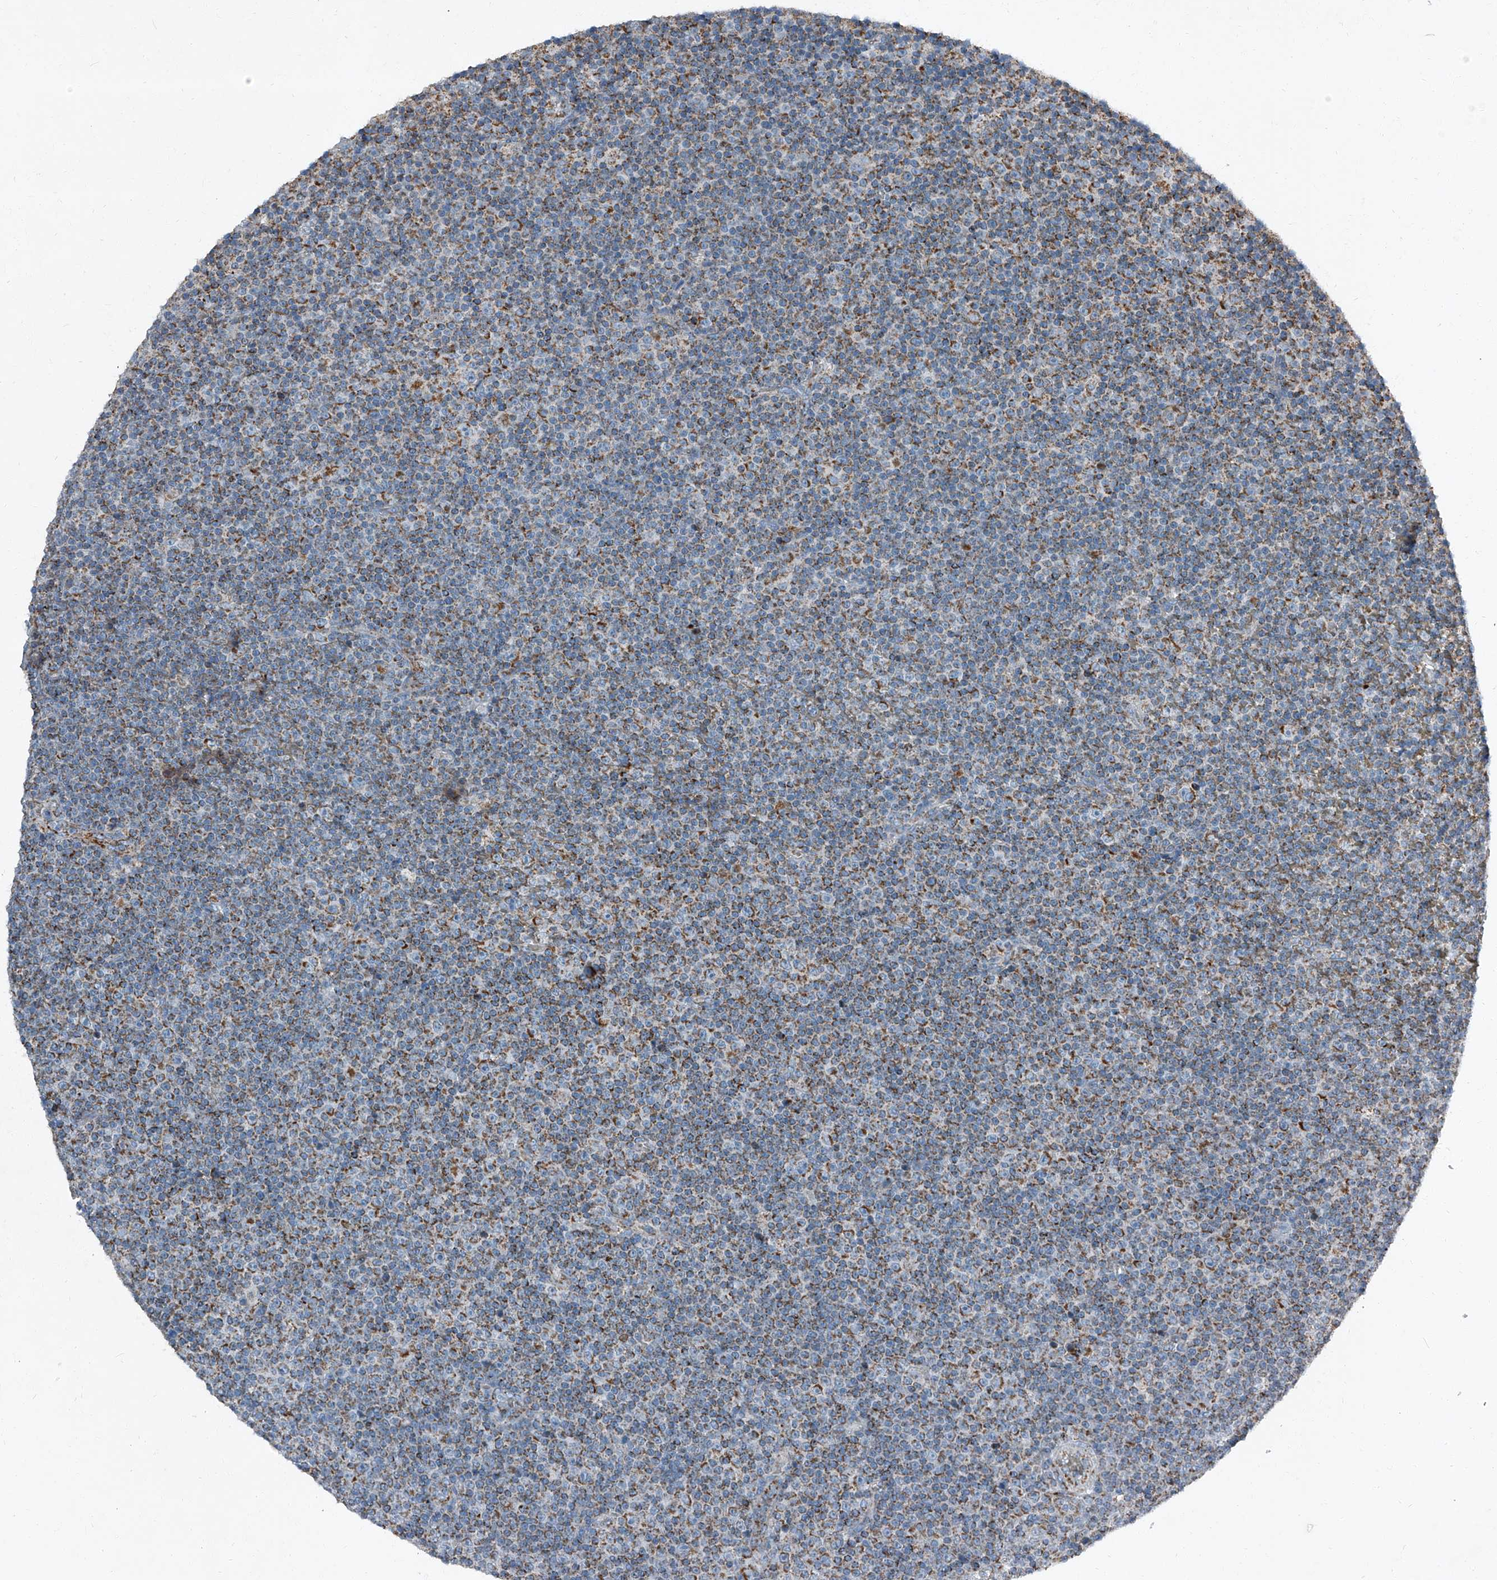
{"staining": {"intensity": "moderate", "quantity": "<25%", "location": "cytoplasmic/membranous"}, "tissue": "lymphoma", "cell_type": "Tumor cells", "image_type": "cancer", "snomed": [{"axis": "morphology", "description": "Malignant lymphoma, non-Hodgkin's type, Low grade"}, {"axis": "topography", "description": "Lymph node"}], "caption": "This is an image of IHC staining of malignant lymphoma, non-Hodgkin's type (low-grade), which shows moderate positivity in the cytoplasmic/membranous of tumor cells.", "gene": "CHRNA7", "patient": {"sex": "female", "age": 67}}